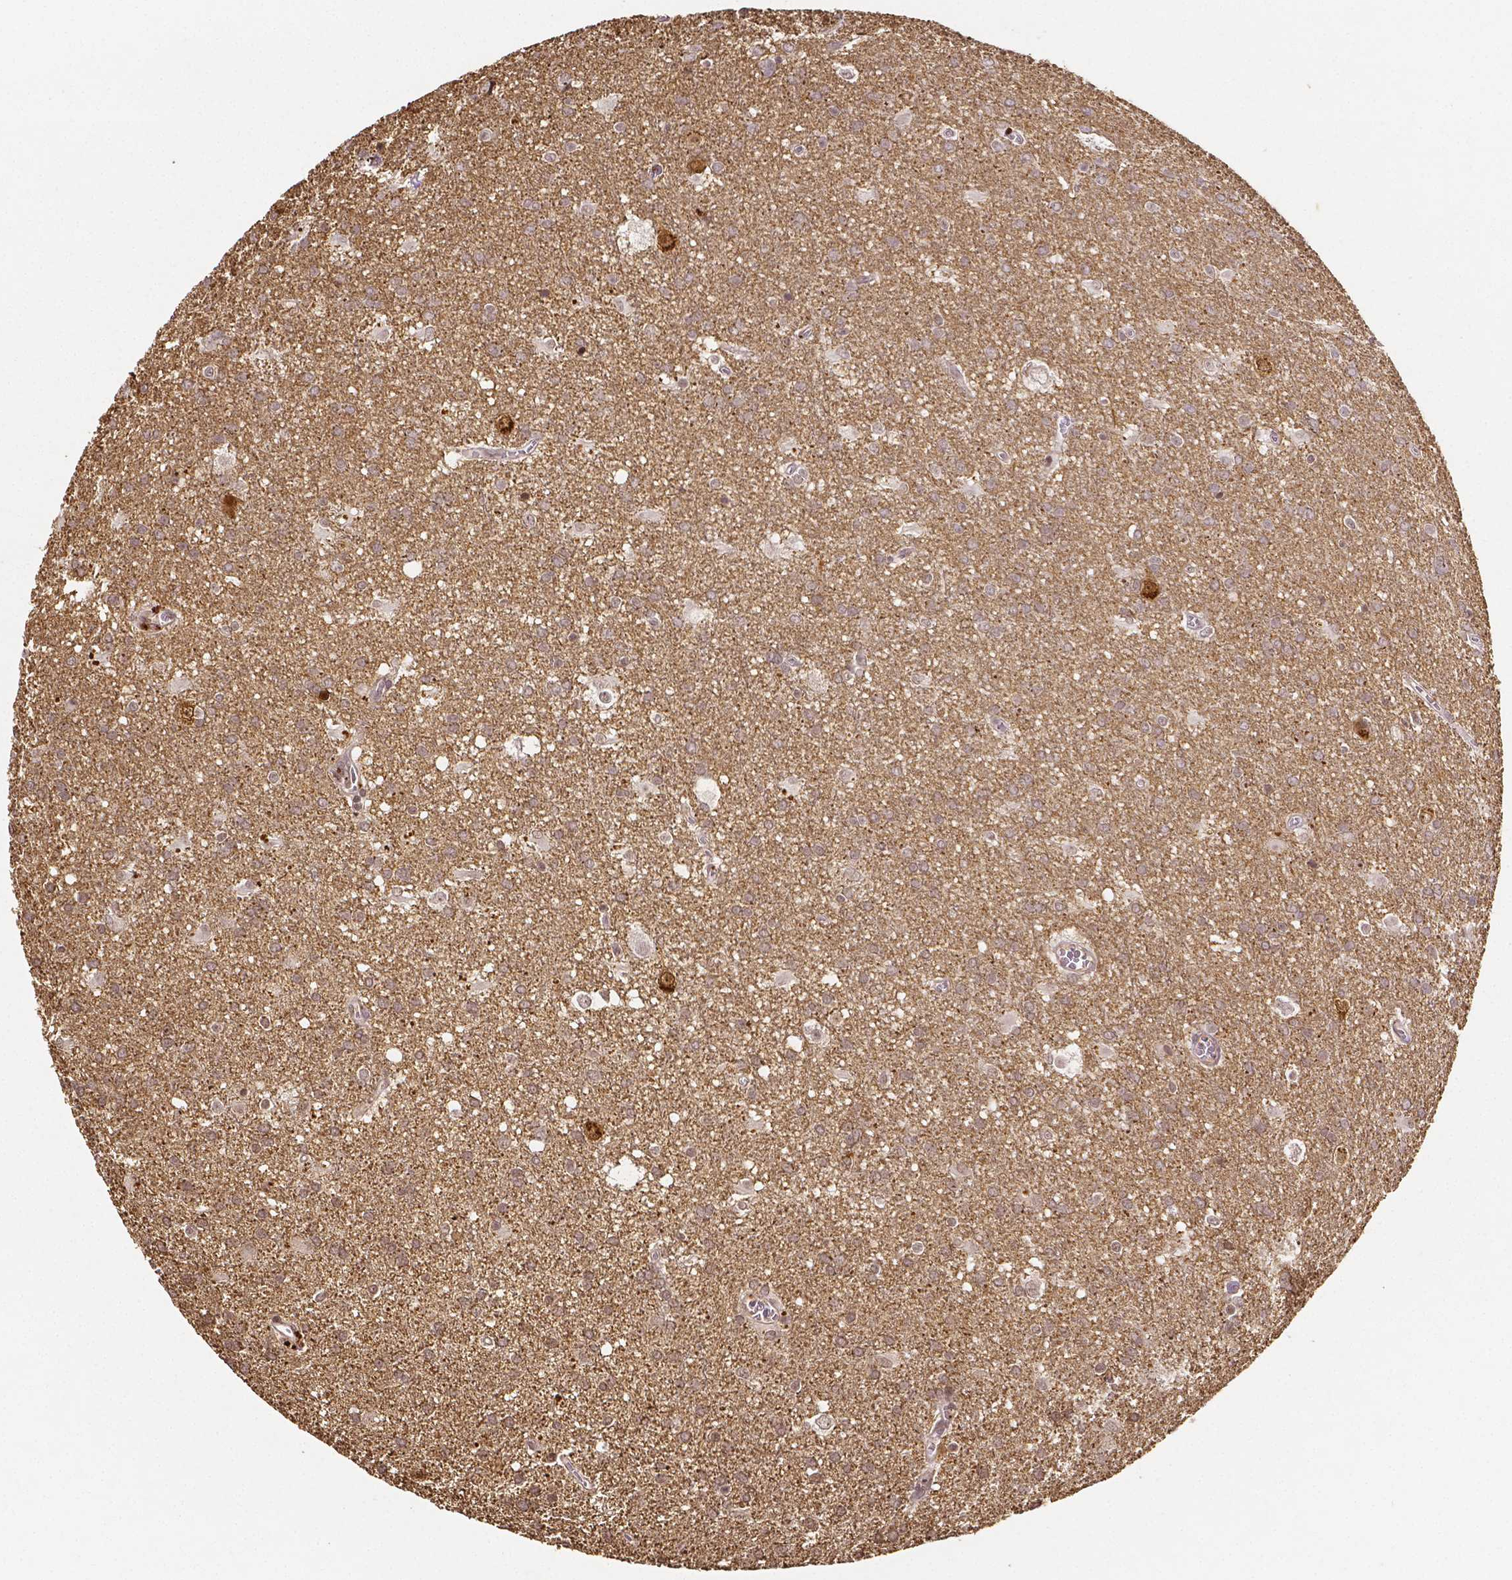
{"staining": {"intensity": "weak", "quantity": "<25%", "location": "cytoplasmic/membranous"}, "tissue": "glioma", "cell_type": "Tumor cells", "image_type": "cancer", "snomed": [{"axis": "morphology", "description": "Glioma, malignant, Low grade"}, {"axis": "topography", "description": "Brain"}], "caption": "Tumor cells show no significant positivity in glioma.", "gene": "NRGN", "patient": {"sex": "male", "age": 66}}